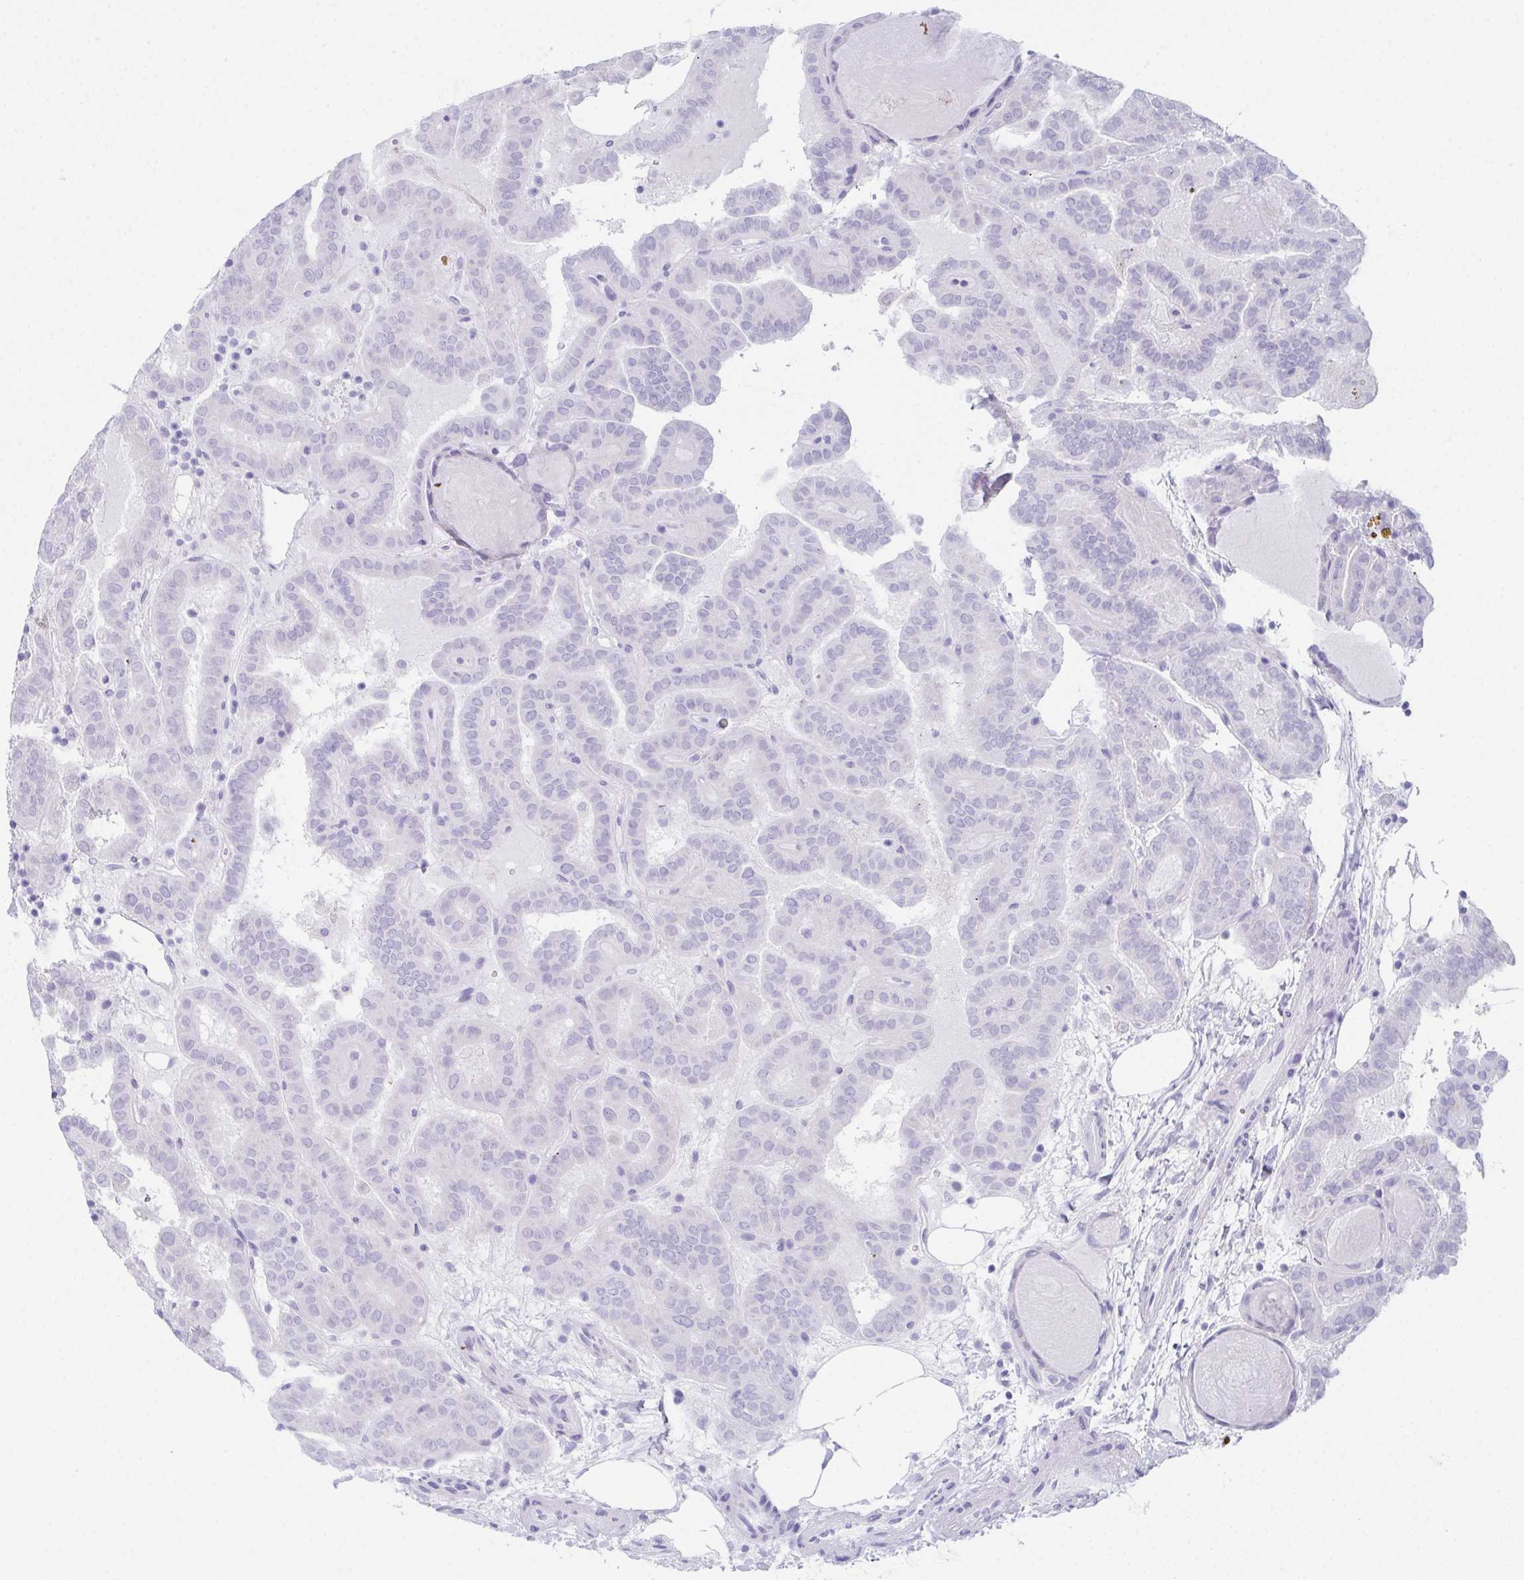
{"staining": {"intensity": "negative", "quantity": "none", "location": "none"}, "tissue": "thyroid cancer", "cell_type": "Tumor cells", "image_type": "cancer", "snomed": [{"axis": "morphology", "description": "Papillary adenocarcinoma, NOS"}, {"axis": "topography", "description": "Thyroid gland"}], "caption": "A high-resolution image shows IHC staining of papillary adenocarcinoma (thyroid), which reveals no significant expression in tumor cells. The staining is performed using DAB brown chromogen with nuclei counter-stained in using hematoxylin.", "gene": "TEX19", "patient": {"sex": "female", "age": 46}}